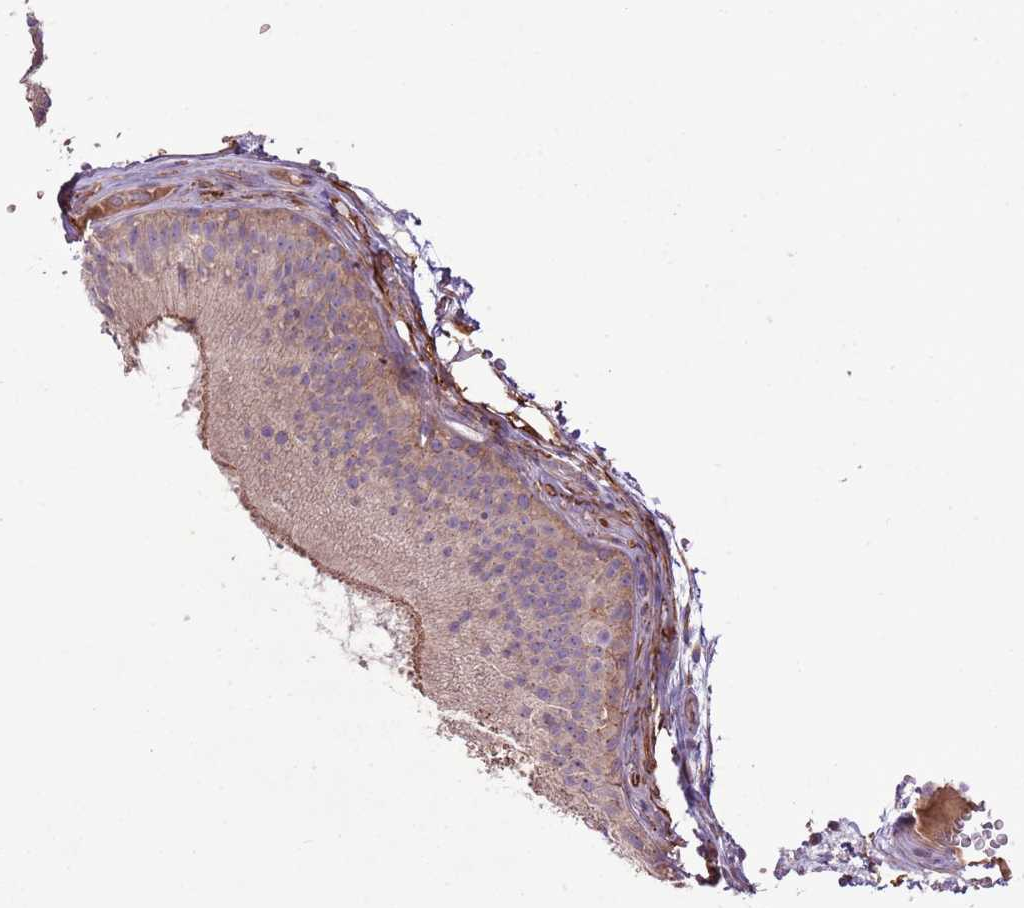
{"staining": {"intensity": "moderate", "quantity": "25%-75%", "location": "cytoplasmic/membranous"}, "tissue": "epididymis", "cell_type": "Glandular cells", "image_type": "normal", "snomed": [{"axis": "morphology", "description": "Normal tissue, NOS"}, {"axis": "topography", "description": "Epididymis"}], "caption": "Protein positivity by immunohistochemistry (IHC) reveals moderate cytoplasmic/membranous expression in approximately 25%-75% of glandular cells in normal epididymis.", "gene": "ANKRD24", "patient": {"sex": "male", "age": 45}}